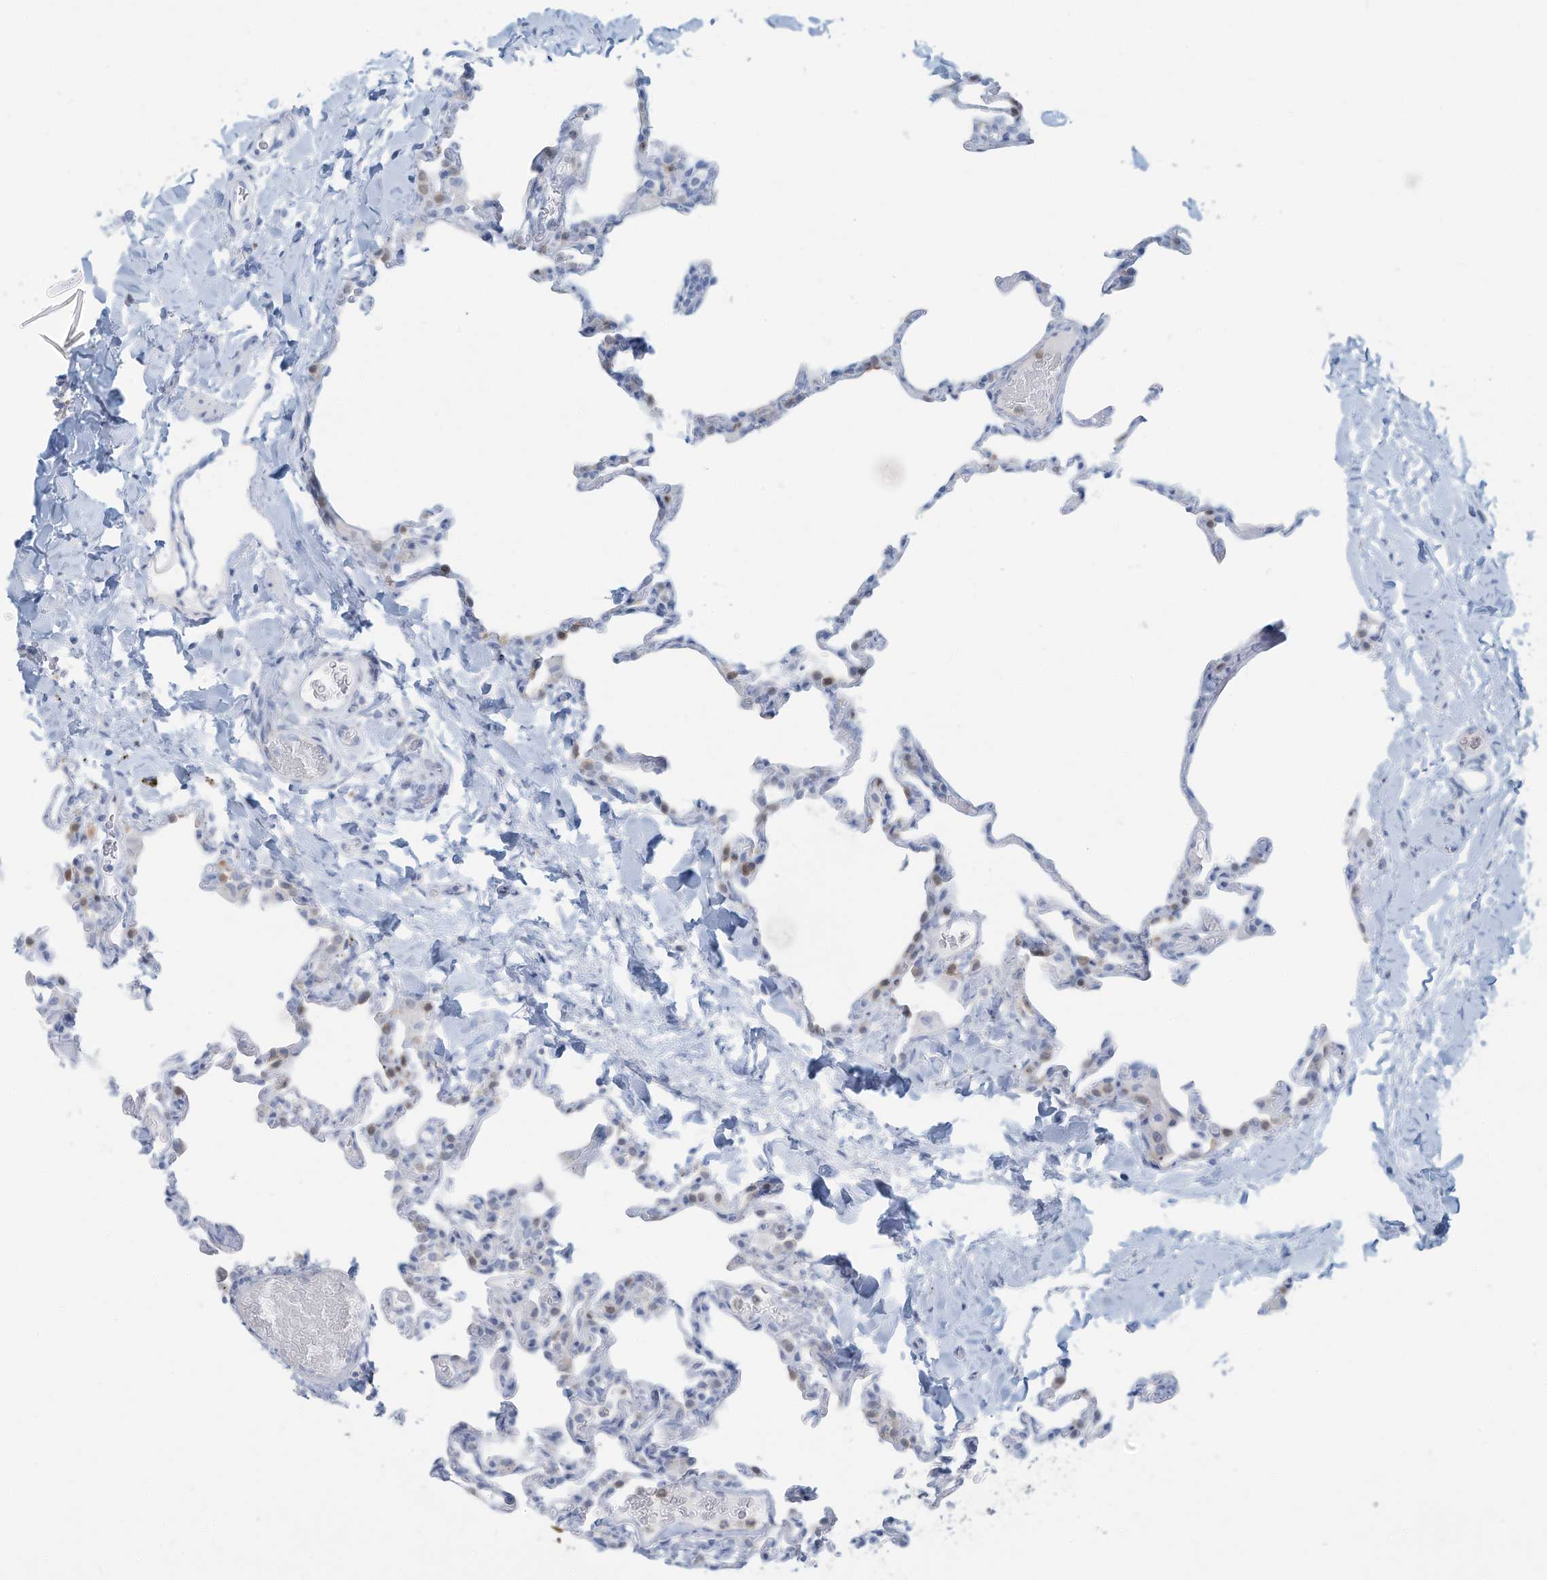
{"staining": {"intensity": "weak", "quantity": "<25%", "location": "nuclear"}, "tissue": "lung", "cell_type": "Alveolar cells", "image_type": "normal", "snomed": [{"axis": "morphology", "description": "Normal tissue, NOS"}, {"axis": "topography", "description": "Lung"}], "caption": "Immunohistochemistry histopathology image of benign lung stained for a protein (brown), which exhibits no positivity in alveolar cells.", "gene": "ERI2", "patient": {"sex": "male", "age": 20}}